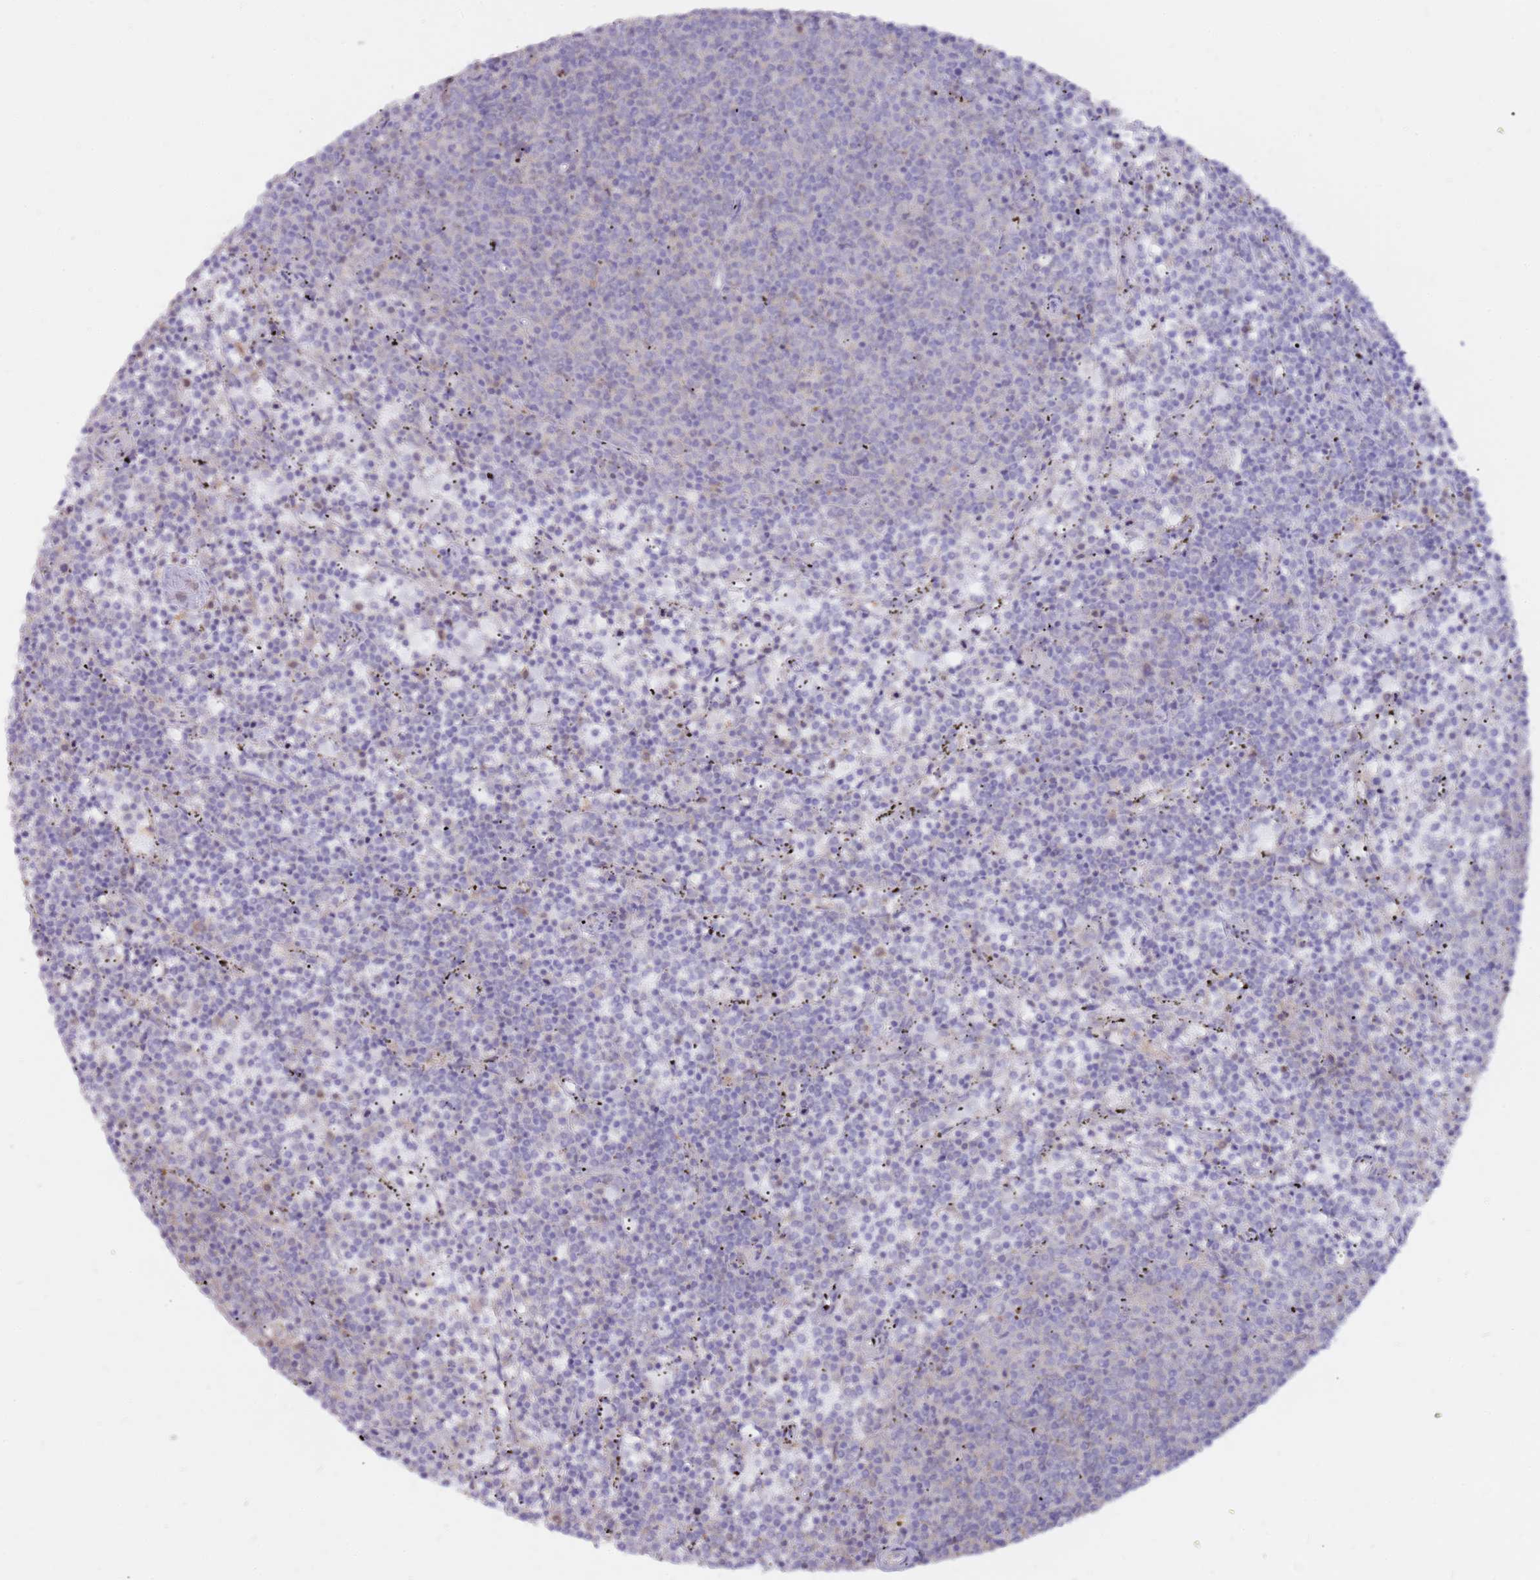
{"staining": {"intensity": "negative", "quantity": "none", "location": "none"}, "tissue": "lymphoma", "cell_type": "Tumor cells", "image_type": "cancer", "snomed": [{"axis": "morphology", "description": "Malignant lymphoma, non-Hodgkin's type, Low grade"}, {"axis": "topography", "description": "Spleen"}], "caption": "The photomicrograph shows no staining of tumor cells in malignant lymphoma, non-Hodgkin's type (low-grade).", "gene": "AP5S1", "patient": {"sex": "female", "age": 50}}